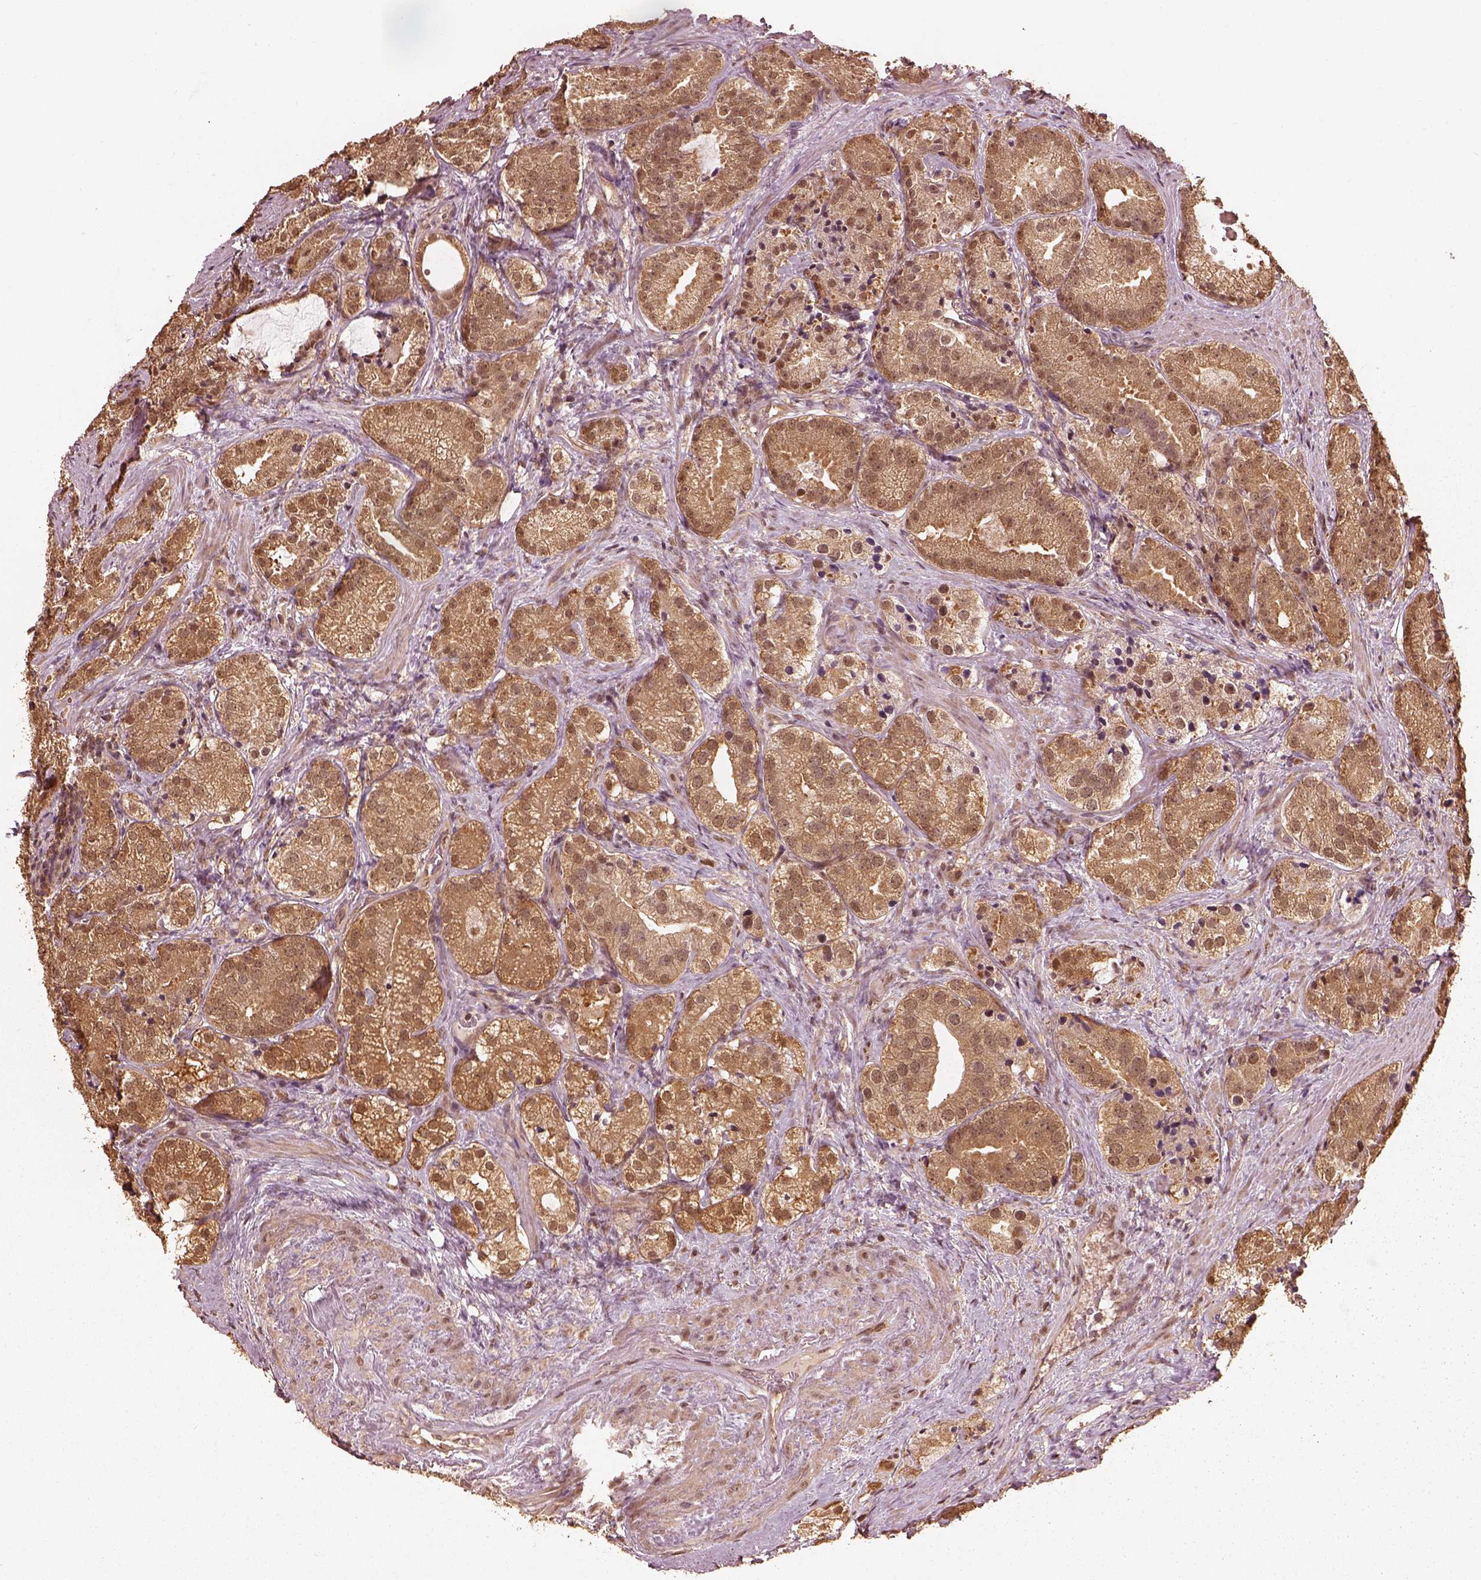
{"staining": {"intensity": "weak", "quantity": ">75%", "location": "cytoplasmic/membranous,nuclear"}, "tissue": "prostate cancer", "cell_type": "Tumor cells", "image_type": "cancer", "snomed": [{"axis": "morphology", "description": "Adenocarcinoma, NOS"}, {"axis": "morphology", "description": "Adenocarcinoma, High grade"}, {"axis": "topography", "description": "Prostate"}], "caption": "Prostate cancer stained with a brown dye reveals weak cytoplasmic/membranous and nuclear positive positivity in approximately >75% of tumor cells.", "gene": "PSMC5", "patient": {"sex": "male", "age": 64}}